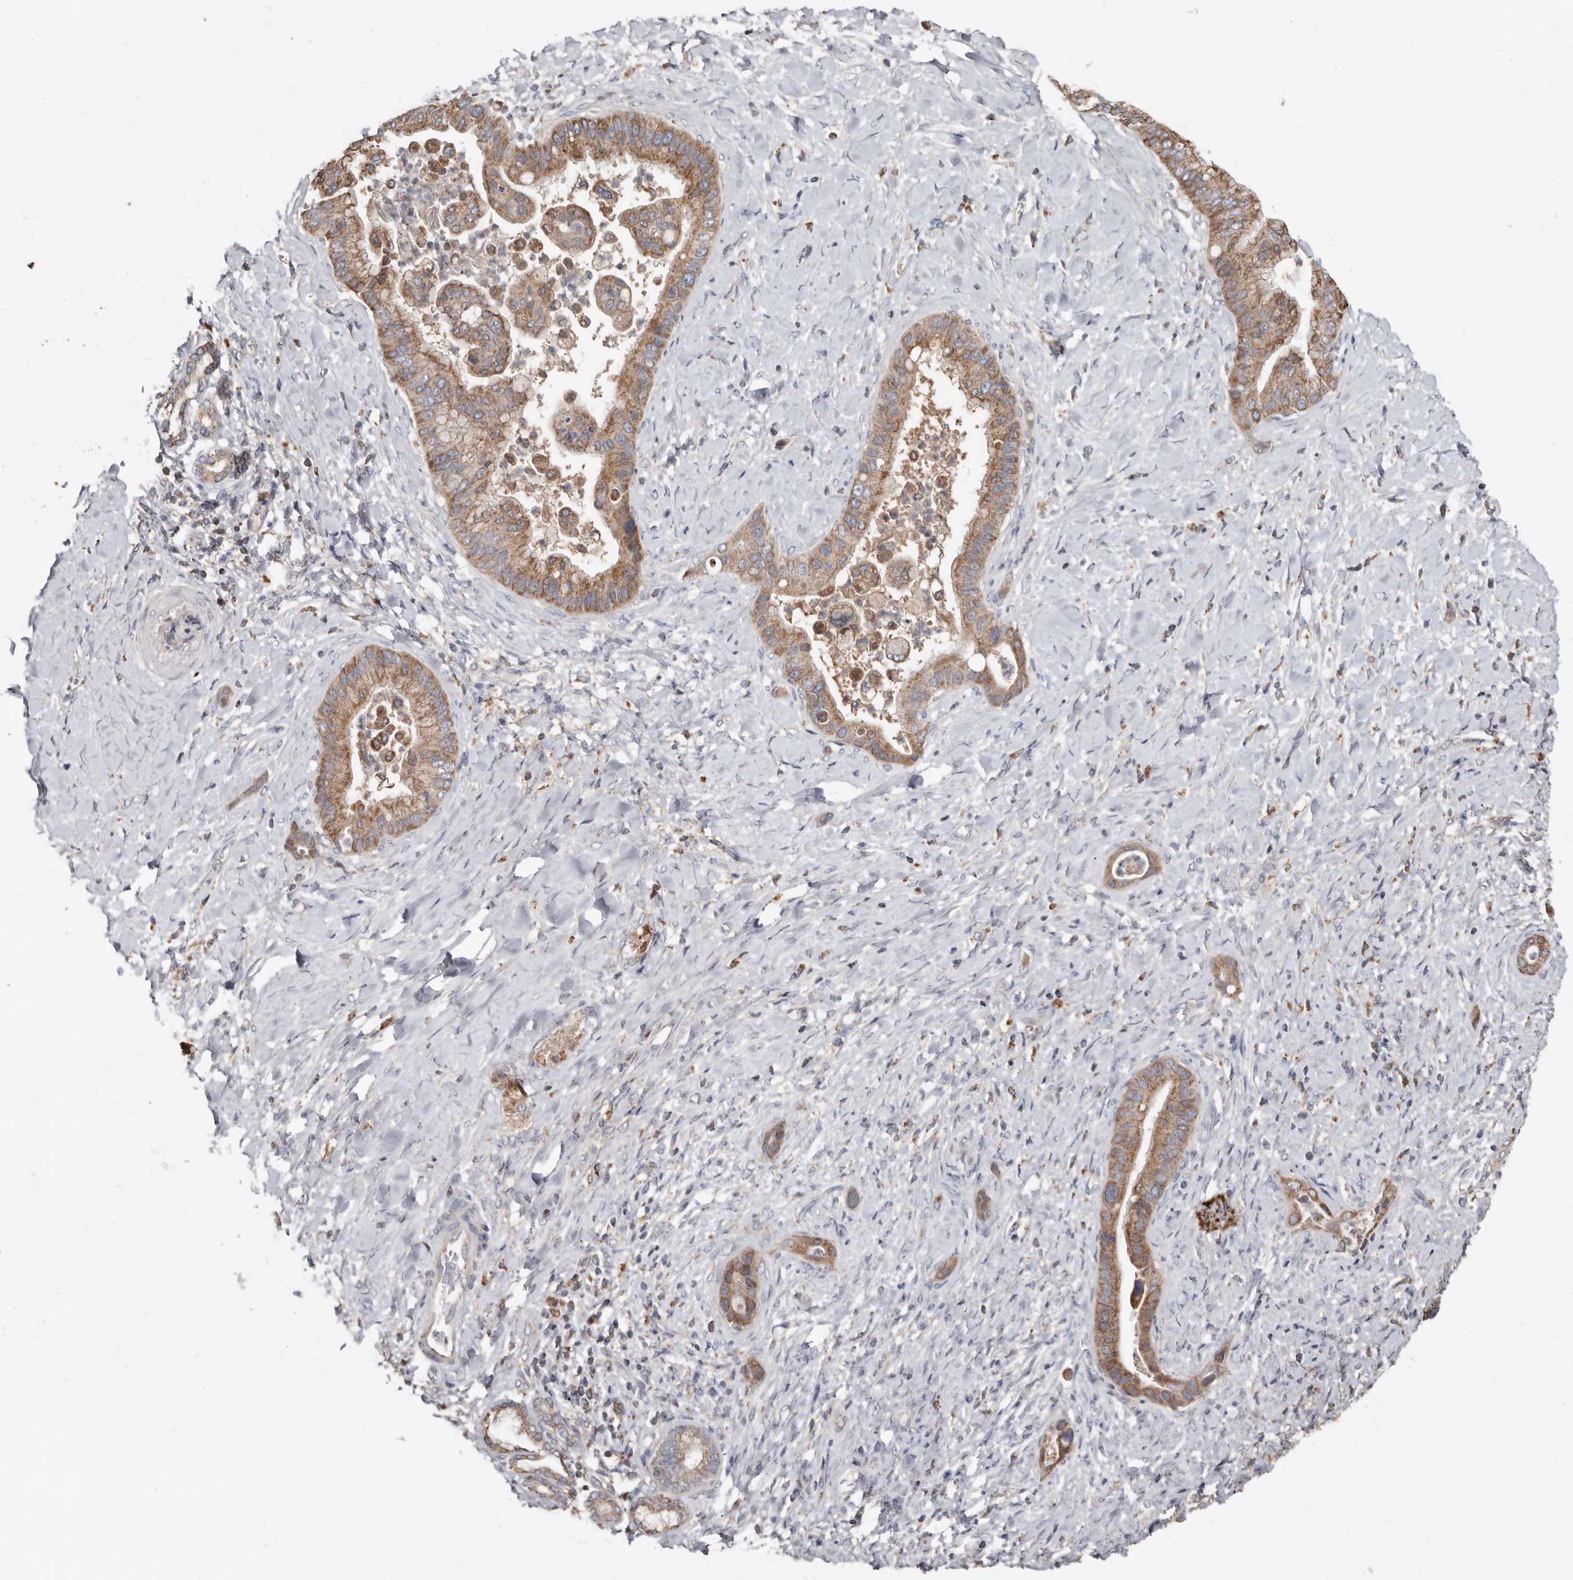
{"staining": {"intensity": "moderate", "quantity": ">75%", "location": "cytoplasmic/membranous"}, "tissue": "liver cancer", "cell_type": "Tumor cells", "image_type": "cancer", "snomed": [{"axis": "morphology", "description": "Cholangiocarcinoma"}, {"axis": "topography", "description": "Liver"}], "caption": "This is a photomicrograph of IHC staining of liver cancer (cholangiocarcinoma), which shows moderate expression in the cytoplasmic/membranous of tumor cells.", "gene": "KIF26B", "patient": {"sex": "female", "age": 54}}